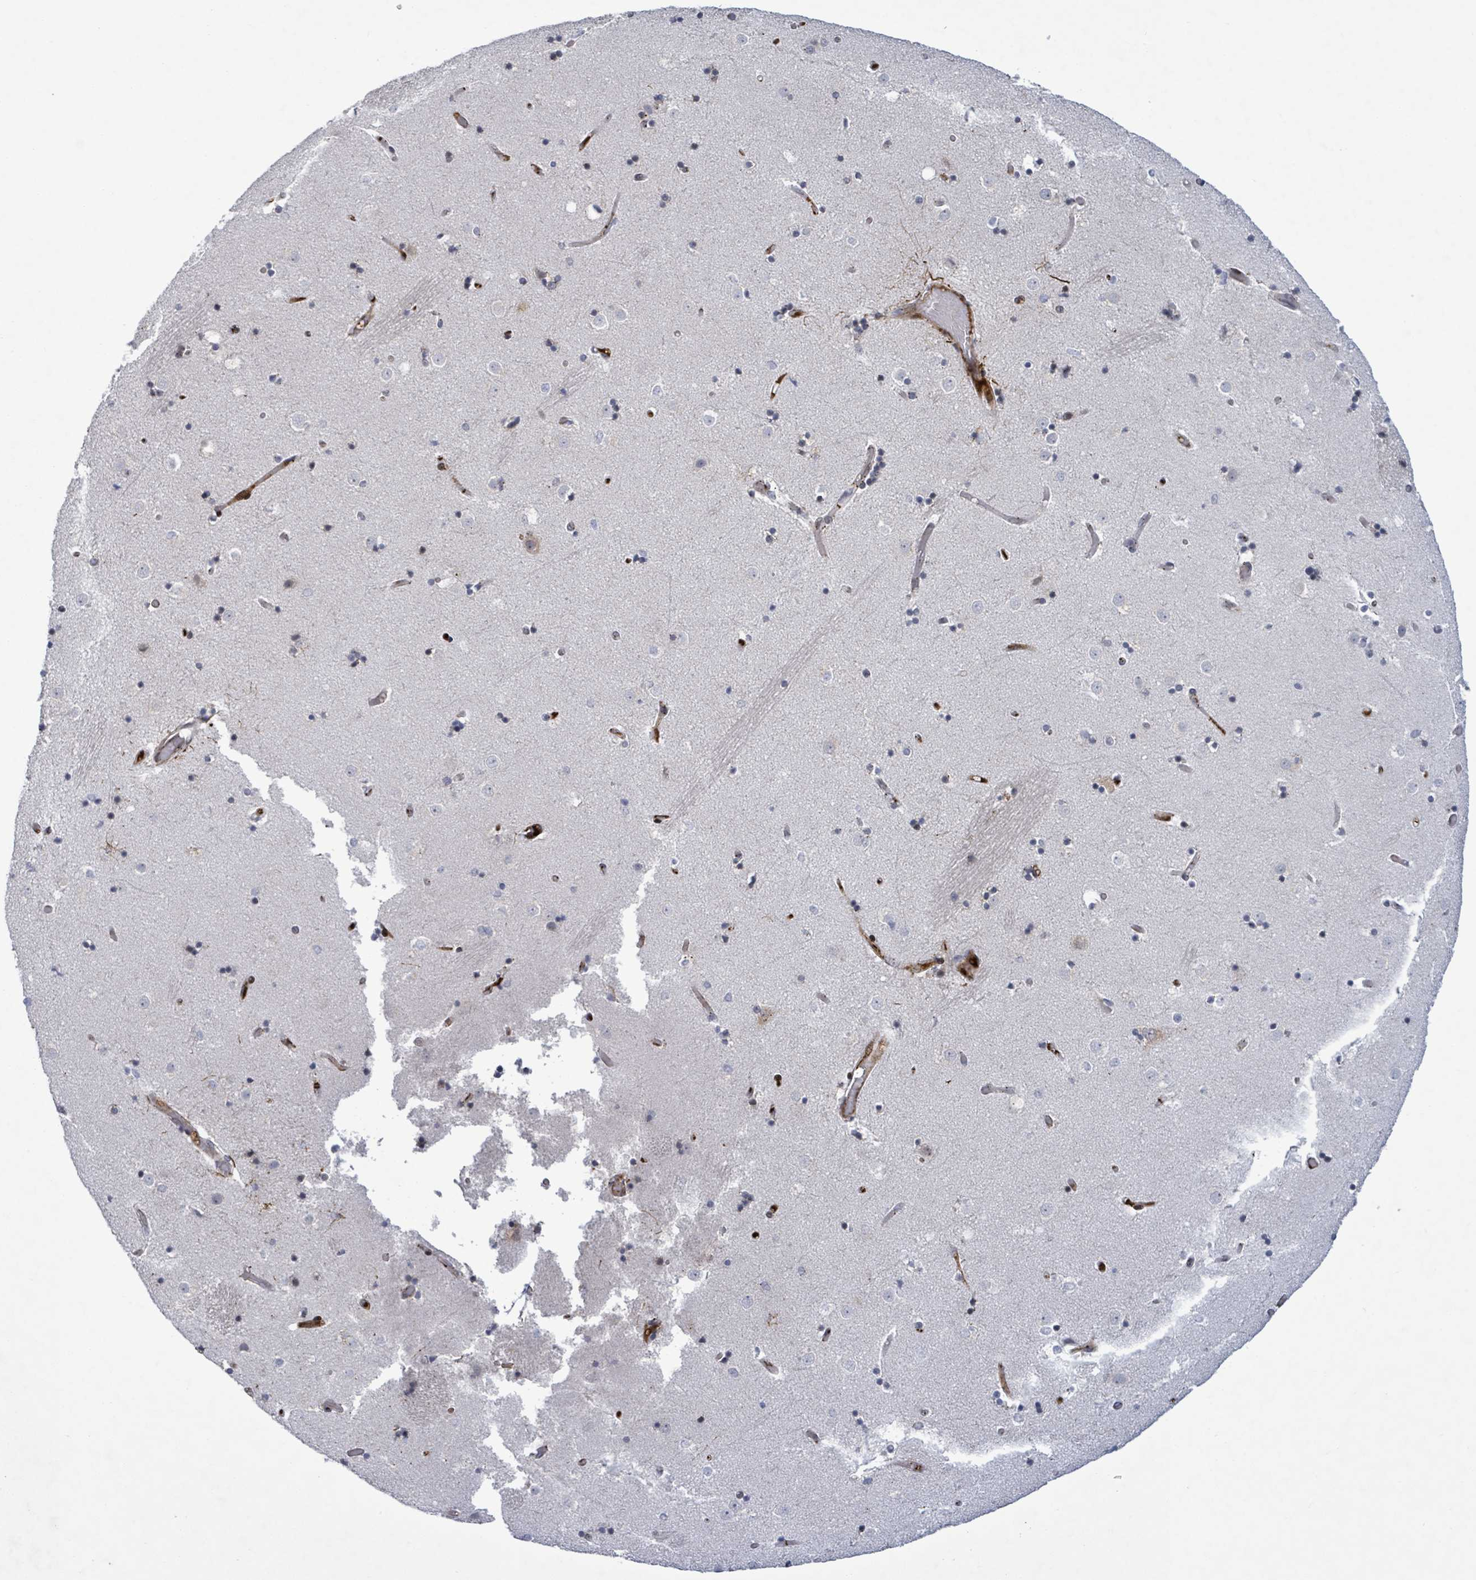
{"staining": {"intensity": "negative", "quantity": "none", "location": "none"}, "tissue": "caudate", "cell_type": "Glial cells", "image_type": "normal", "snomed": [{"axis": "morphology", "description": "Normal tissue, NOS"}, {"axis": "topography", "description": "Lateral ventricle wall"}], "caption": "High magnification brightfield microscopy of benign caudate stained with DAB (3,3'-diaminobenzidine) (brown) and counterstained with hematoxylin (blue): glial cells show no significant expression. (Brightfield microscopy of DAB immunohistochemistry at high magnification).", "gene": "TUSC1", "patient": {"sex": "female", "age": 52}}